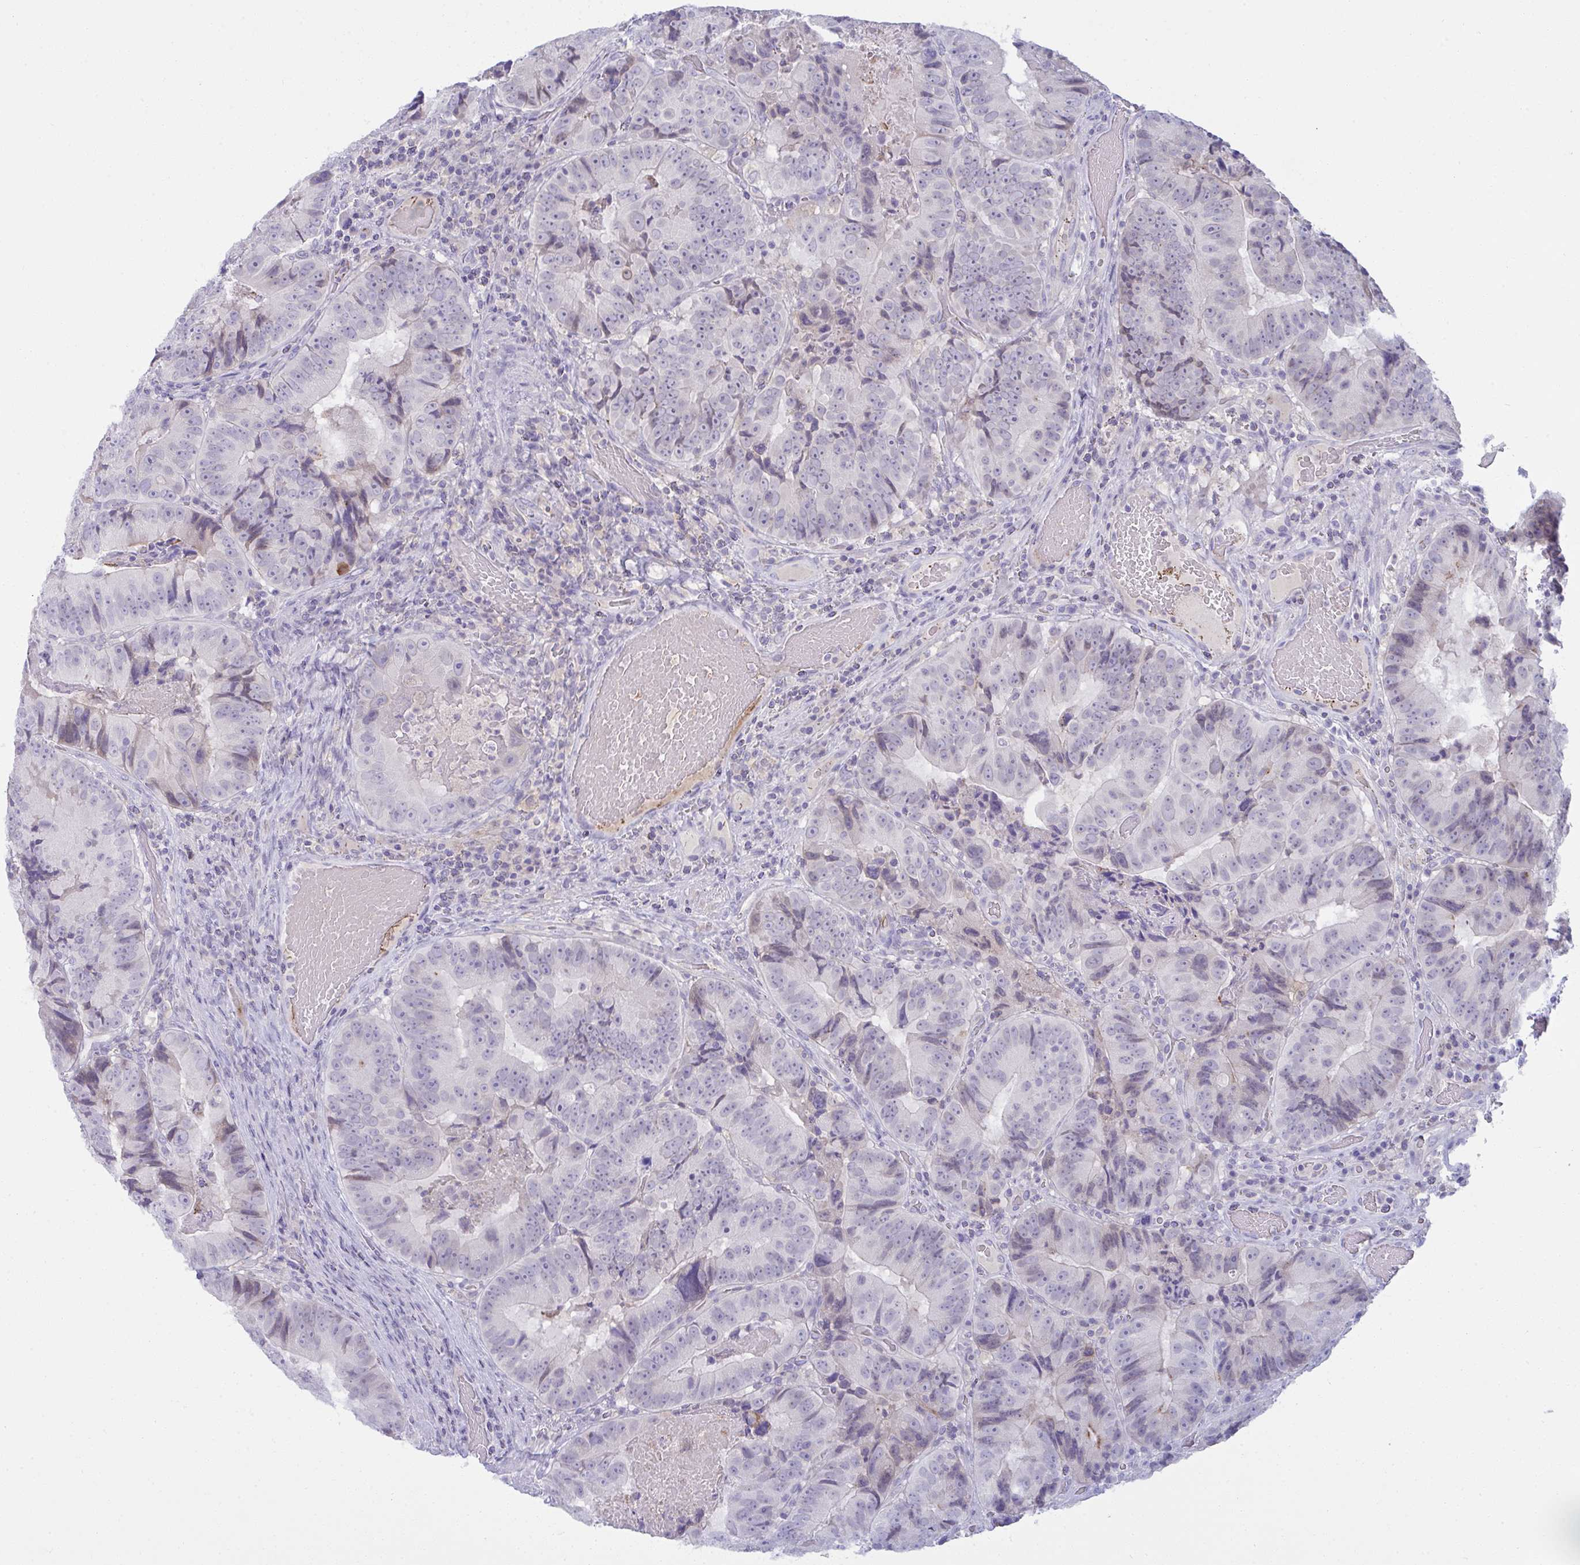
{"staining": {"intensity": "negative", "quantity": "none", "location": "none"}, "tissue": "colorectal cancer", "cell_type": "Tumor cells", "image_type": "cancer", "snomed": [{"axis": "morphology", "description": "Adenocarcinoma, NOS"}, {"axis": "topography", "description": "Colon"}], "caption": "Immunohistochemistry of colorectal cancer (adenocarcinoma) shows no staining in tumor cells. (DAB (3,3'-diaminobenzidine) immunohistochemistry, high magnification).", "gene": "RGPD5", "patient": {"sex": "female", "age": 86}}